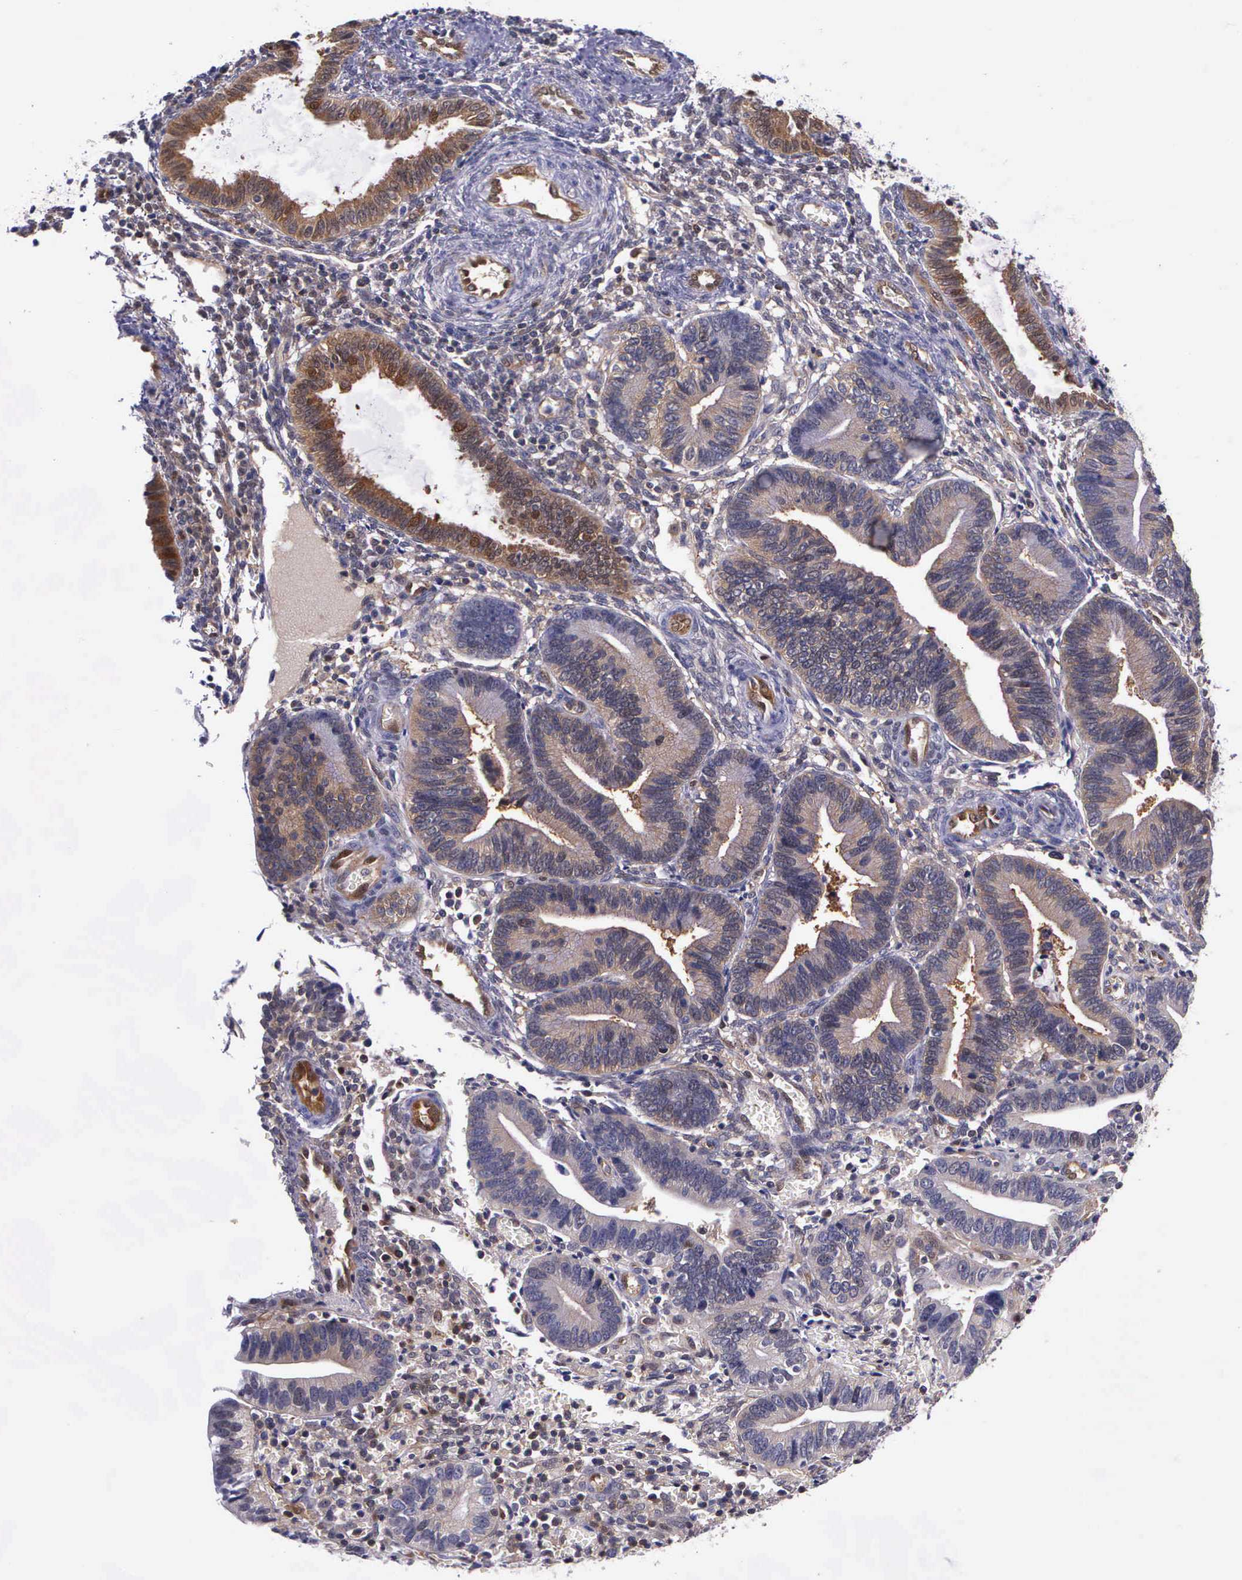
{"staining": {"intensity": "negative", "quantity": "none", "location": "none"}, "tissue": "endometrium", "cell_type": "Cells in endometrial stroma", "image_type": "normal", "snomed": [{"axis": "morphology", "description": "Normal tissue, NOS"}, {"axis": "topography", "description": "Endometrium"}], "caption": "DAB immunohistochemical staining of benign endometrium displays no significant positivity in cells in endometrial stroma.", "gene": "GMPR2", "patient": {"sex": "female", "age": 36}}